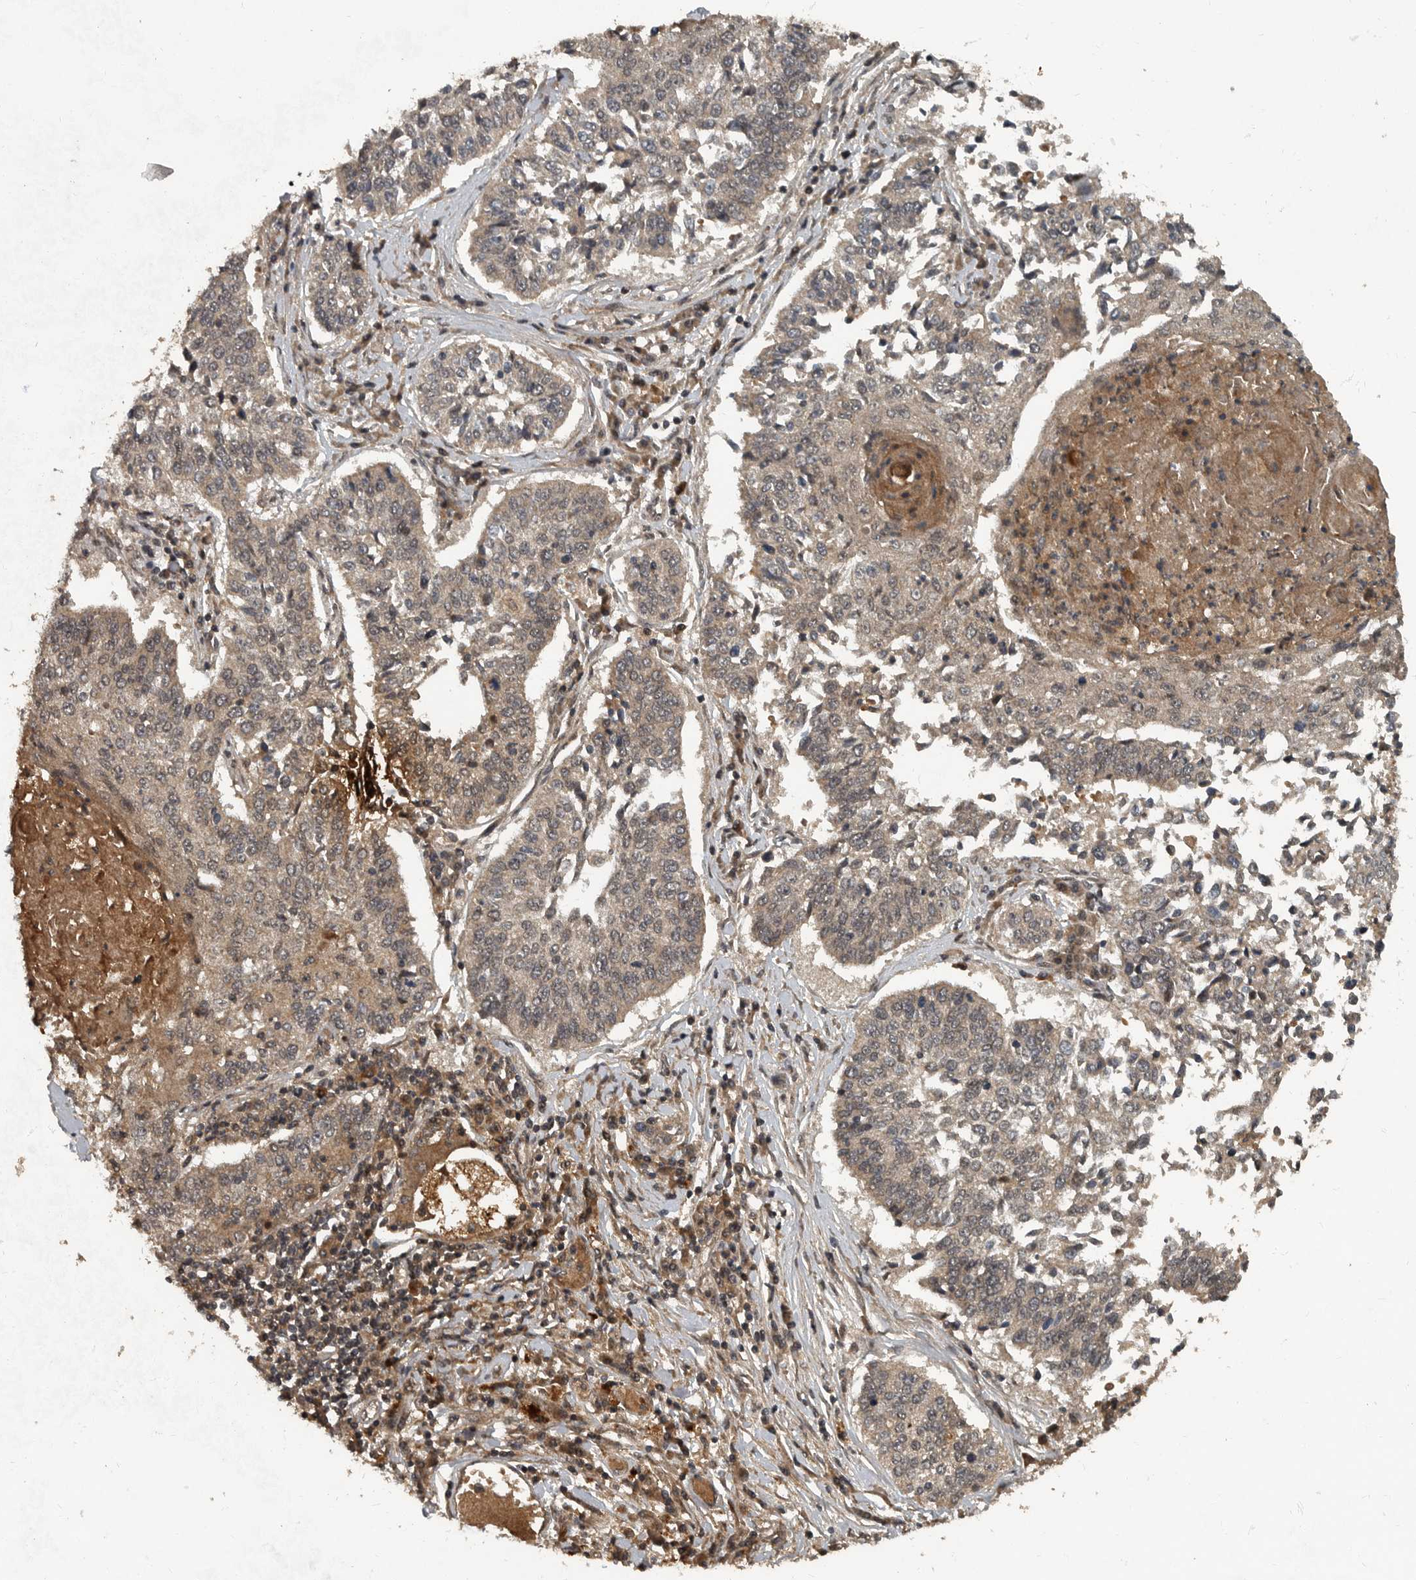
{"staining": {"intensity": "weak", "quantity": ">75%", "location": "cytoplasmic/membranous"}, "tissue": "lung cancer", "cell_type": "Tumor cells", "image_type": "cancer", "snomed": [{"axis": "morphology", "description": "Normal tissue, NOS"}, {"axis": "morphology", "description": "Squamous cell carcinoma, NOS"}, {"axis": "topography", "description": "Cartilage tissue"}, {"axis": "topography", "description": "Lung"}, {"axis": "topography", "description": "Peripheral nerve tissue"}], "caption": "Lung cancer (squamous cell carcinoma) stained with IHC shows weak cytoplasmic/membranous staining in about >75% of tumor cells. (DAB IHC, brown staining for protein, blue staining for nuclei).", "gene": "FOXO1", "patient": {"sex": "female", "age": 49}}